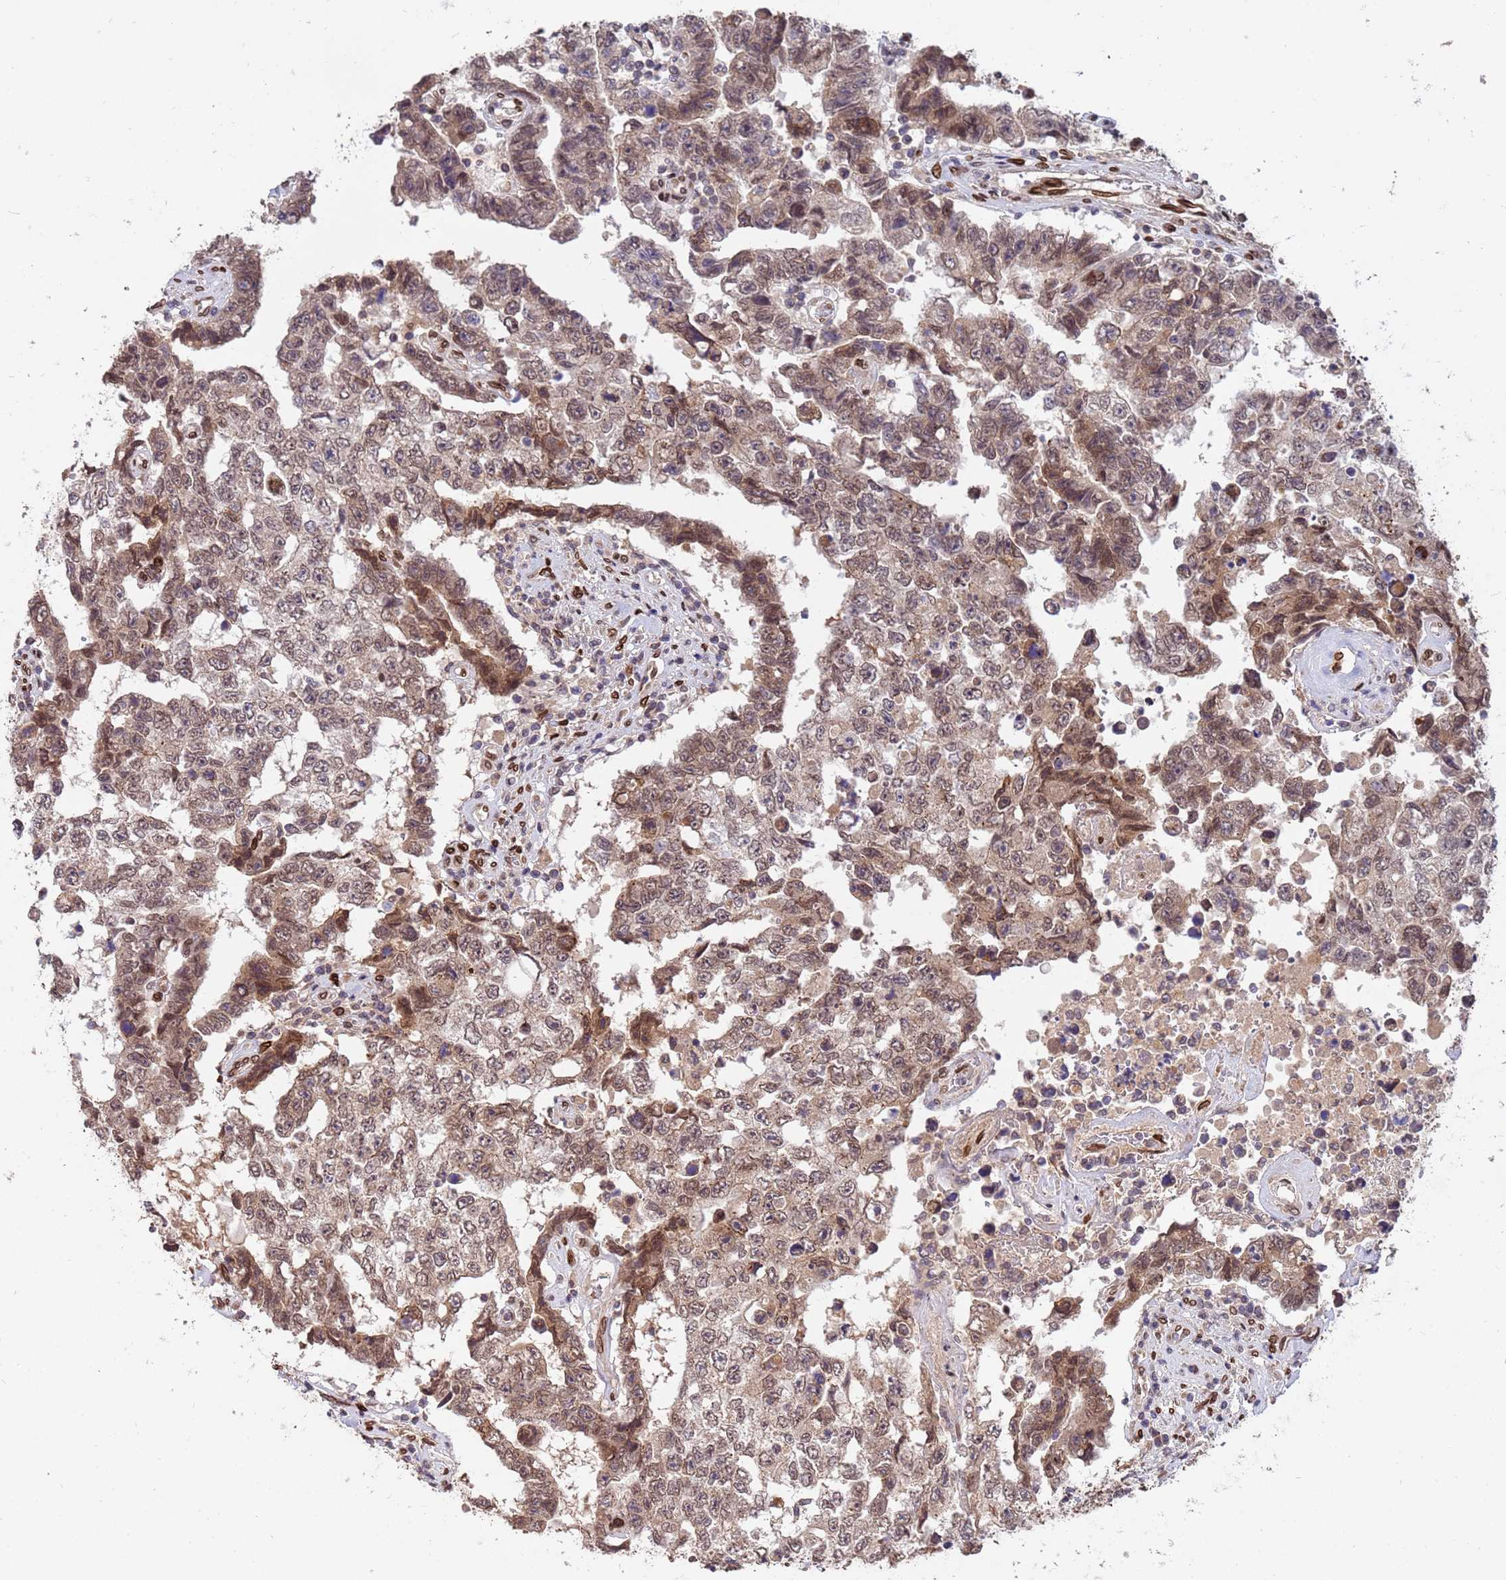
{"staining": {"intensity": "moderate", "quantity": ">75%", "location": "nuclear"}, "tissue": "testis cancer", "cell_type": "Tumor cells", "image_type": "cancer", "snomed": [{"axis": "morphology", "description": "Normal tissue, NOS"}, {"axis": "morphology", "description": "Carcinoma, Embryonal, NOS"}, {"axis": "topography", "description": "Testis"}, {"axis": "topography", "description": "Epididymis"}], "caption": "Immunohistochemistry of embryonal carcinoma (testis) reveals medium levels of moderate nuclear expression in about >75% of tumor cells.", "gene": "GPR135", "patient": {"sex": "male", "age": 25}}